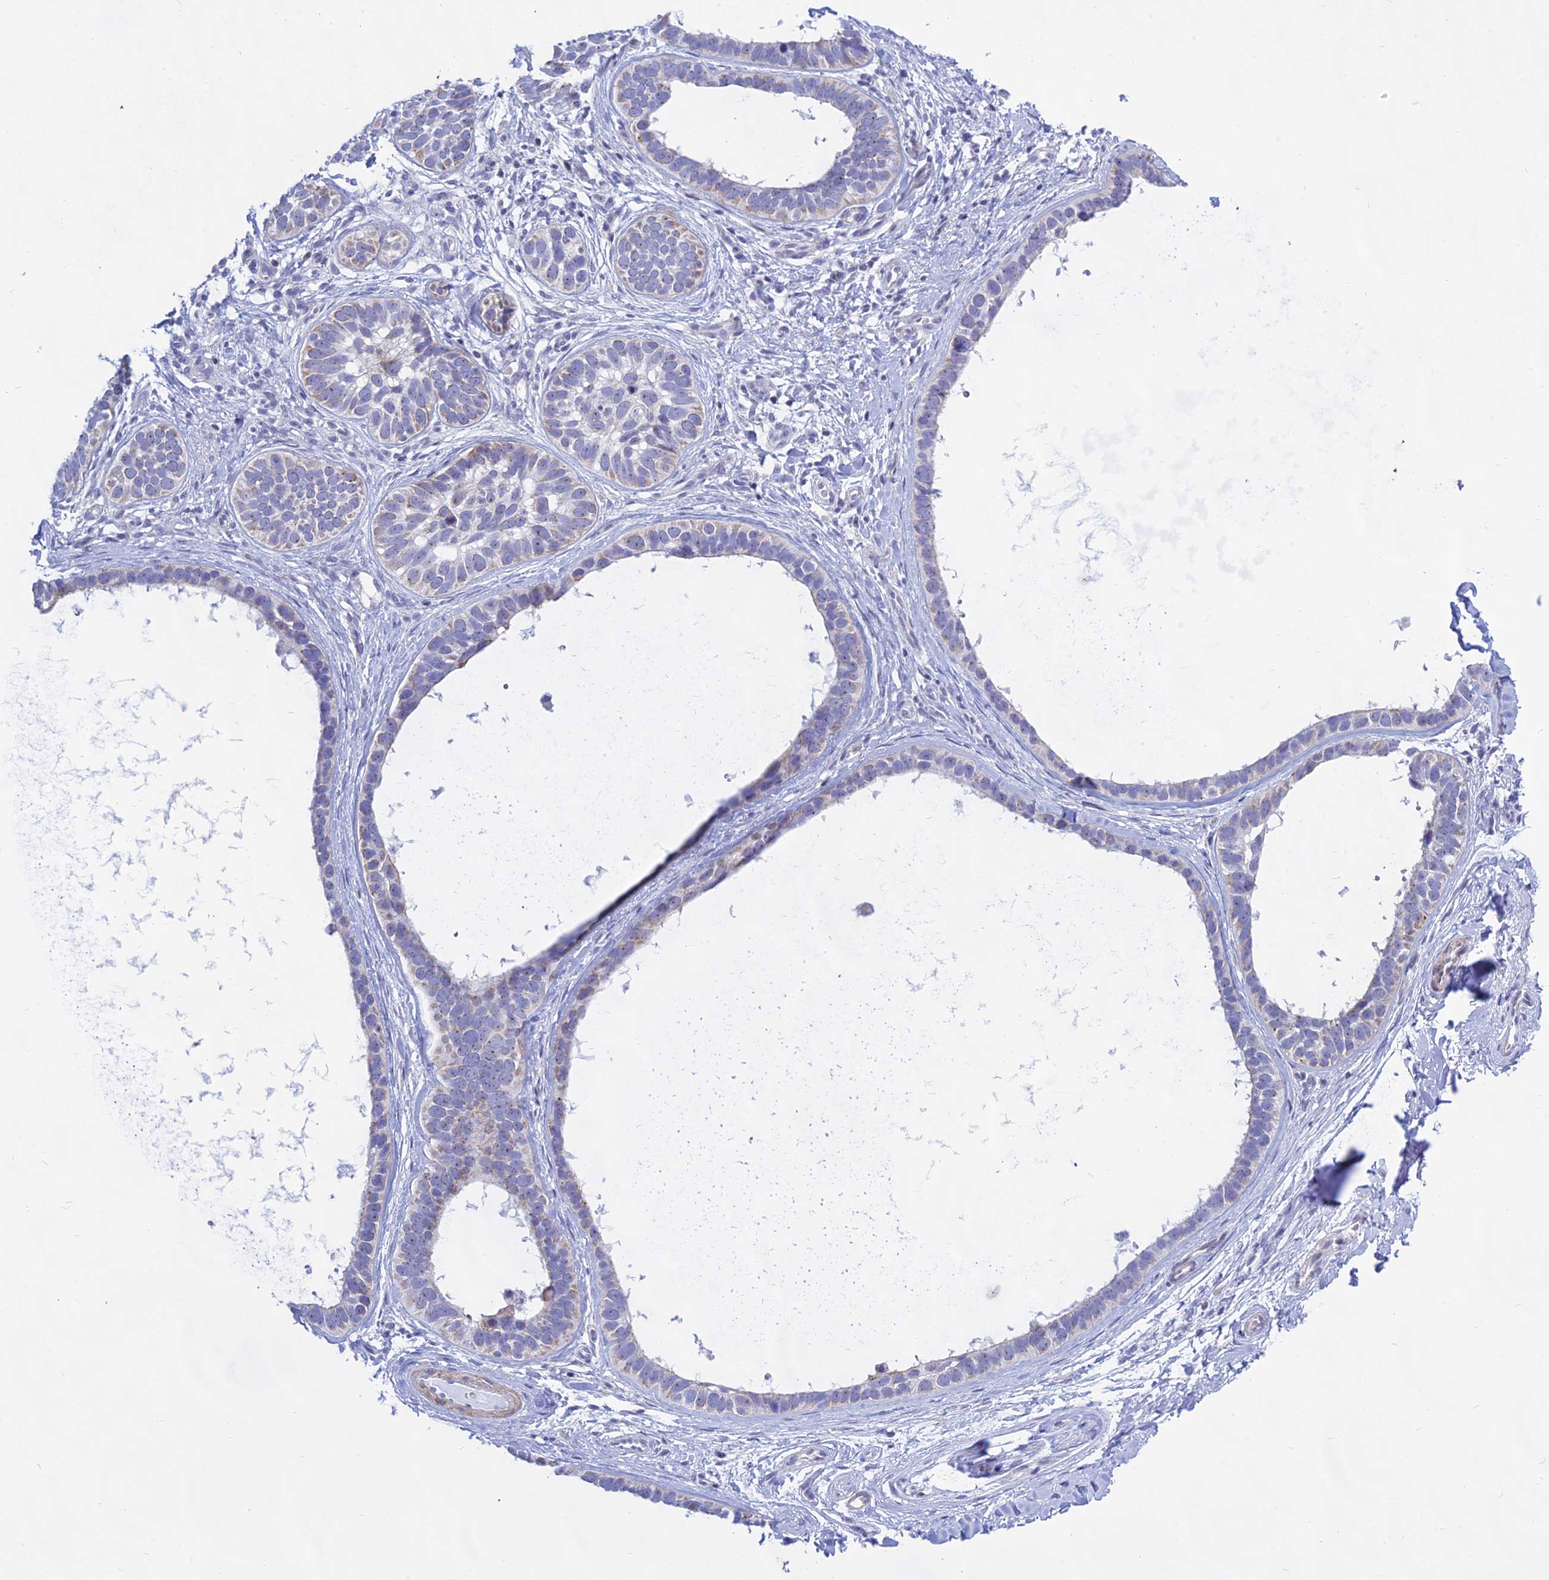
{"staining": {"intensity": "weak", "quantity": "25%-75%", "location": "cytoplasmic/membranous"}, "tissue": "skin cancer", "cell_type": "Tumor cells", "image_type": "cancer", "snomed": [{"axis": "morphology", "description": "Basal cell carcinoma"}, {"axis": "topography", "description": "Skin"}], "caption": "The image displays immunohistochemical staining of skin cancer. There is weak cytoplasmic/membranous expression is appreciated in about 25%-75% of tumor cells. (DAB (3,3'-diaminobenzidine) IHC, brown staining for protein, blue staining for nuclei).", "gene": "KRR1", "patient": {"sex": "male", "age": 62}}